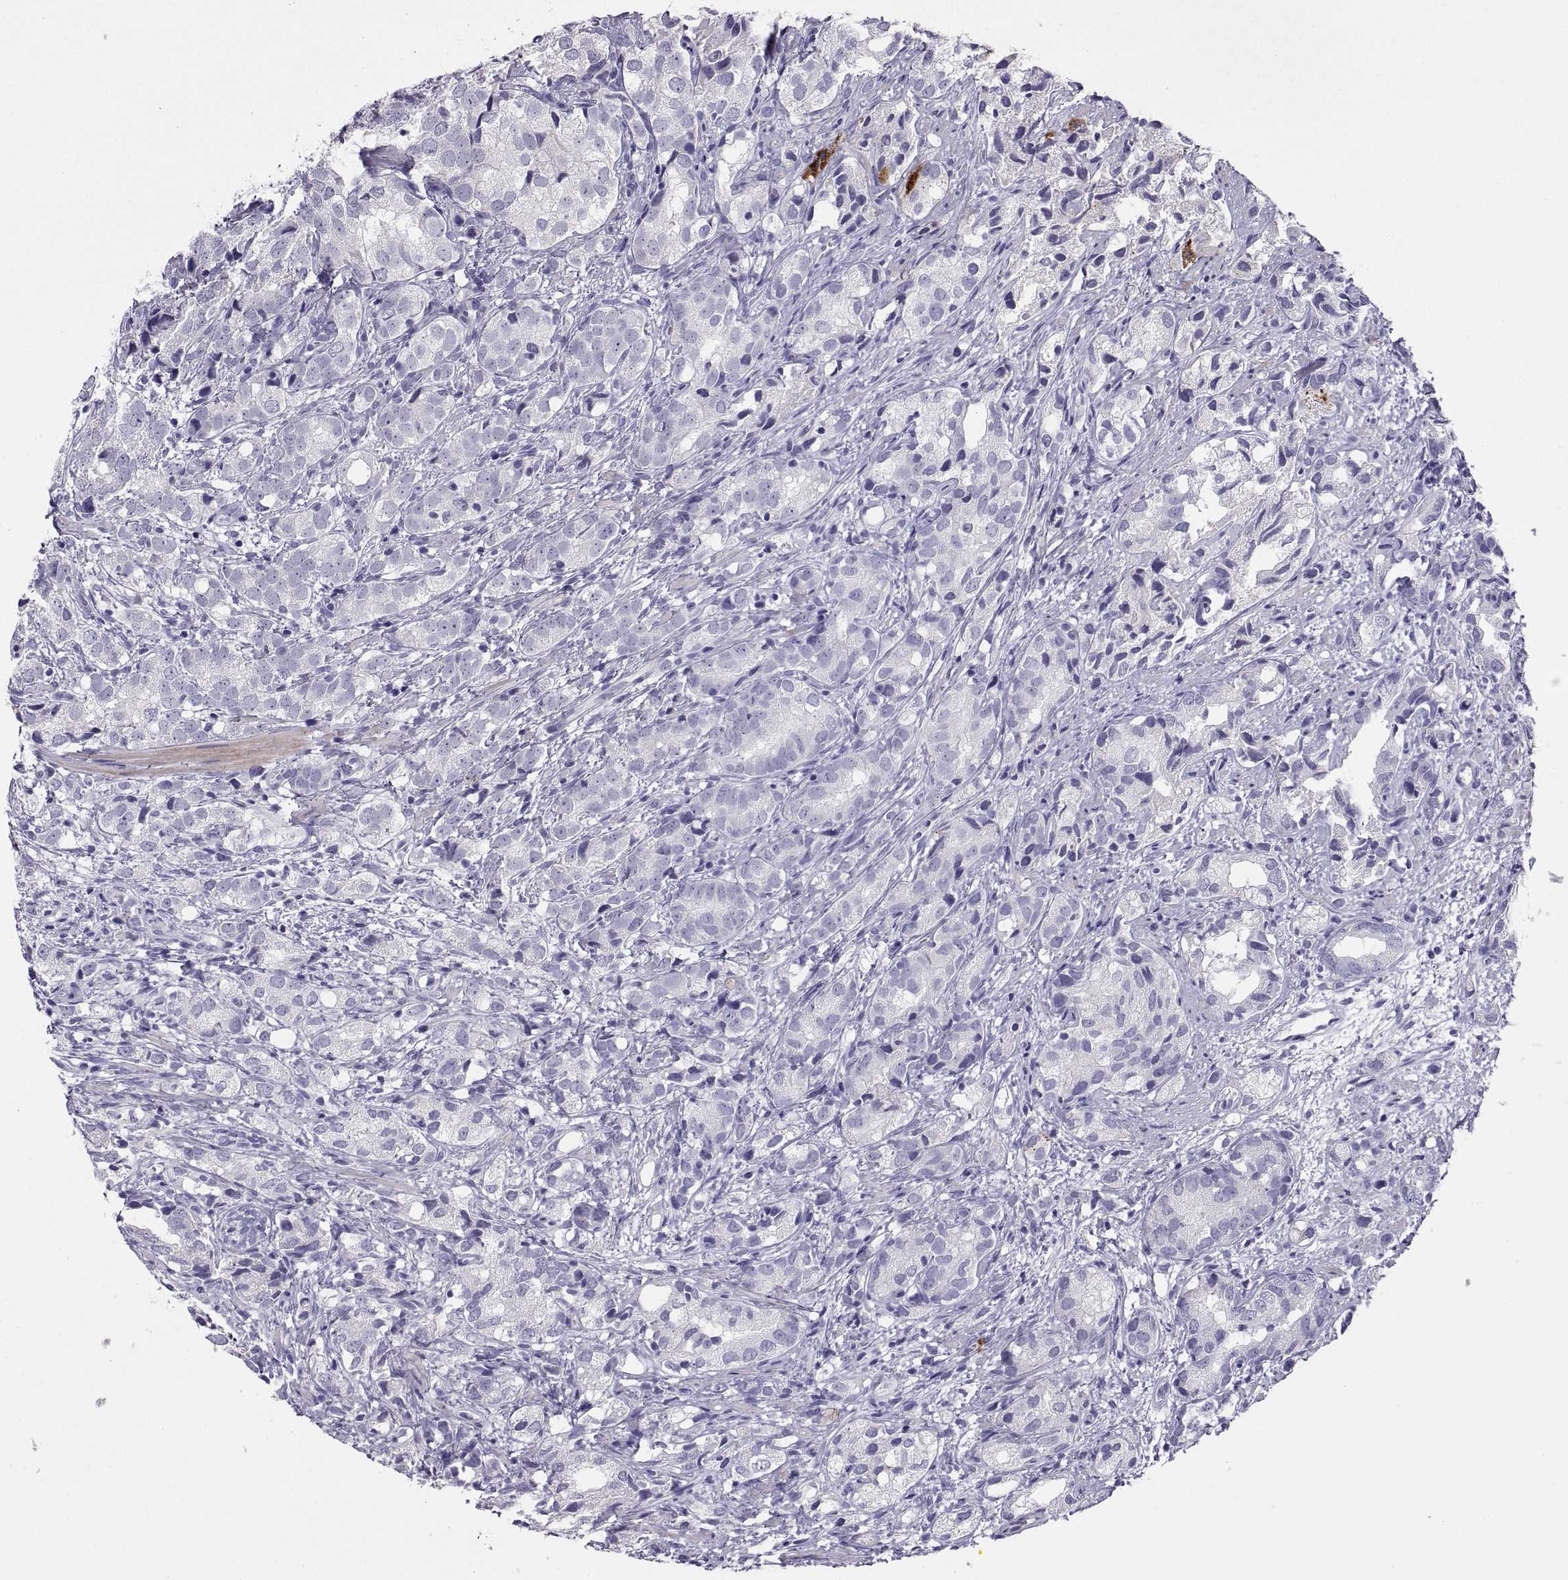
{"staining": {"intensity": "negative", "quantity": "none", "location": "none"}, "tissue": "prostate cancer", "cell_type": "Tumor cells", "image_type": "cancer", "snomed": [{"axis": "morphology", "description": "Adenocarcinoma, High grade"}, {"axis": "topography", "description": "Prostate"}], "caption": "Immunohistochemical staining of prostate cancer reveals no significant staining in tumor cells. (DAB IHC with hematoxylin counter stain).", "gene": "RGS20", "patient": {"sex": "male", "age": 82}}